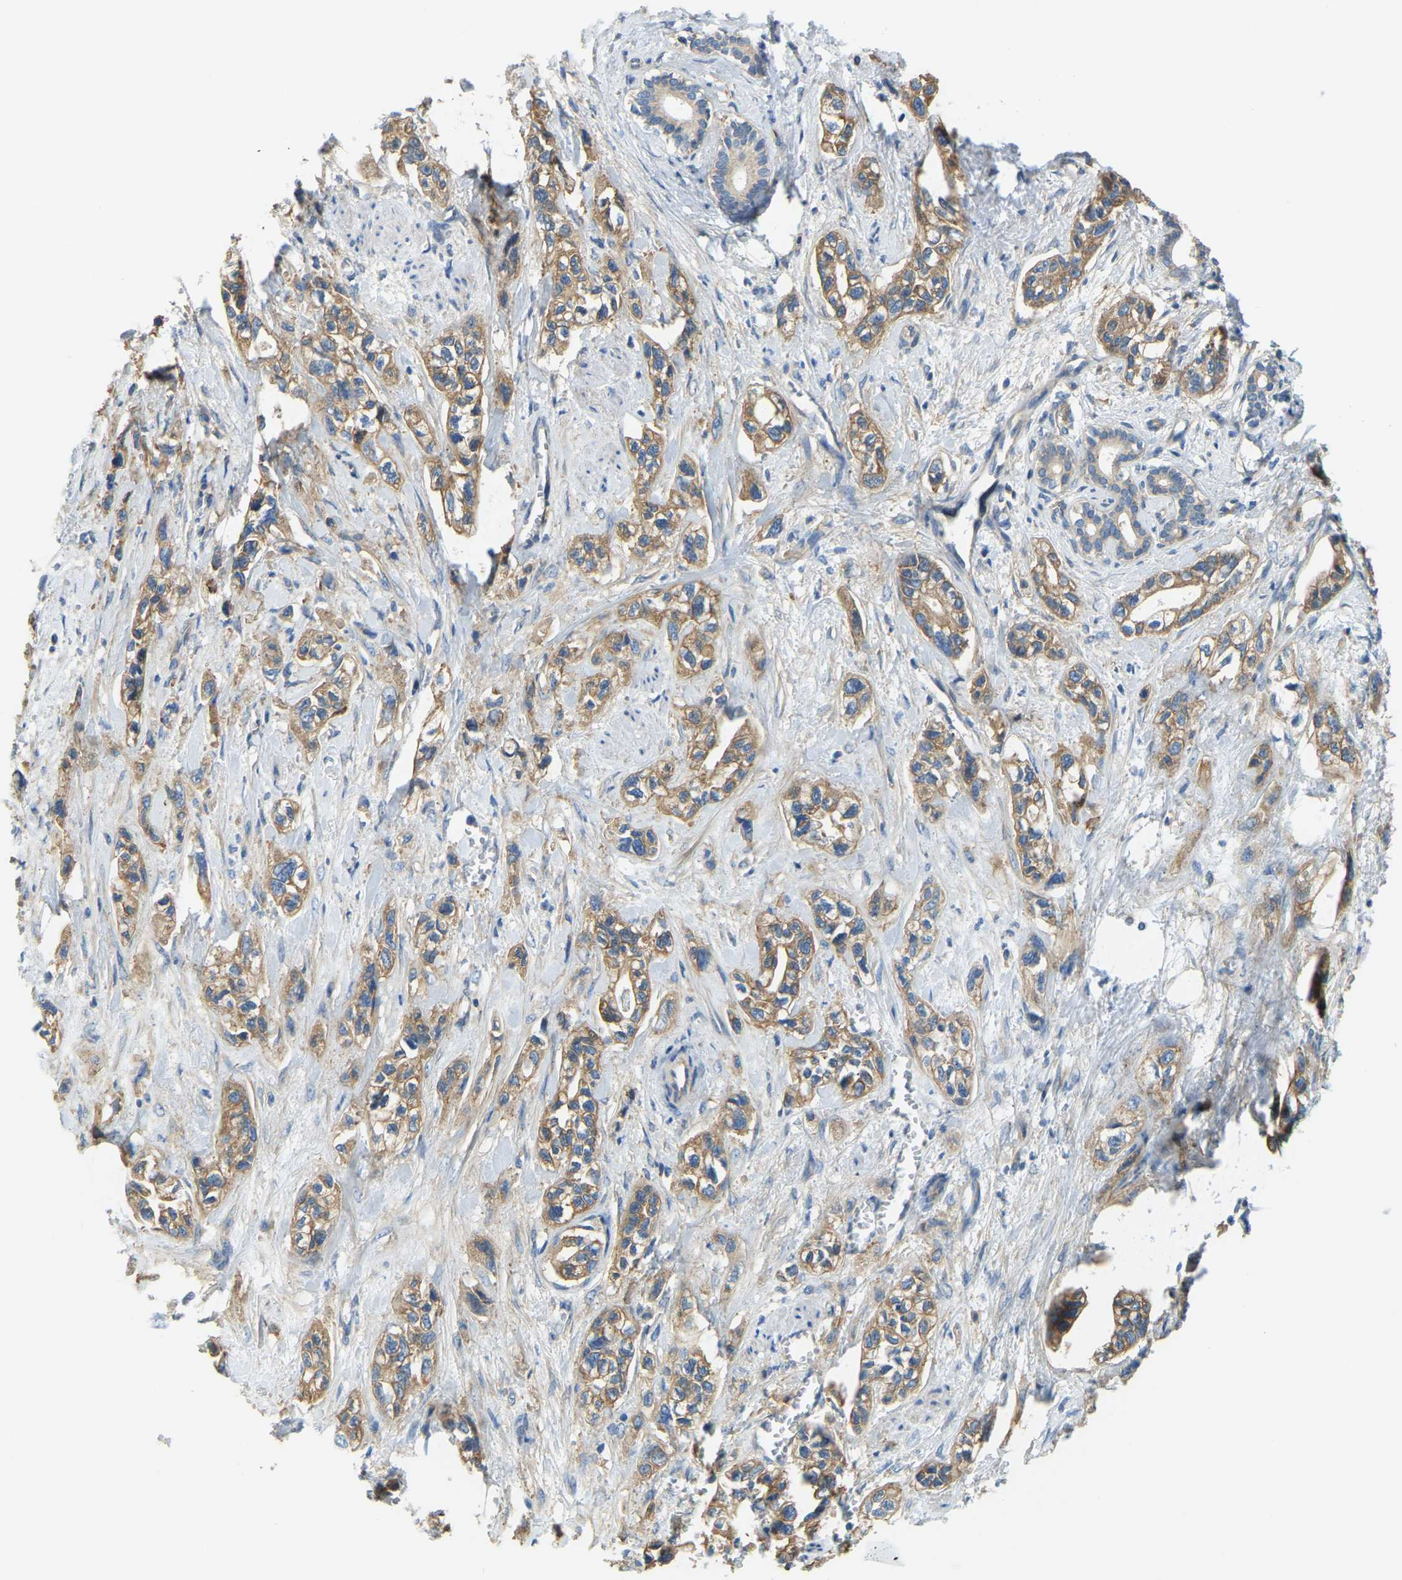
{"staining": {"intensity": "moderate", "quantity": ">75%", "location": "cytoplasmic/membranous"}, "tissue": "pancreatic cancer", "cell_type": "Tumor cells", "image_type": "cancer", "snomed": [{"axis": "morphology", "description": "Adenocarcinoma, NOS"}, {"axis": "topography", "description": "Pancreas"}], "caption": "The image shows staining of pancreatic cancer, revealing moderate cytoplasmic/membranous protein expression (brown color) within tumor cells. The protein of interest is stained brown, and the nuclei are stained in blue (DAB IHC with brightfield microscopy, high magnification).", "gene": "AHNAK", "patient": {"sex": "male", "age": 74}}